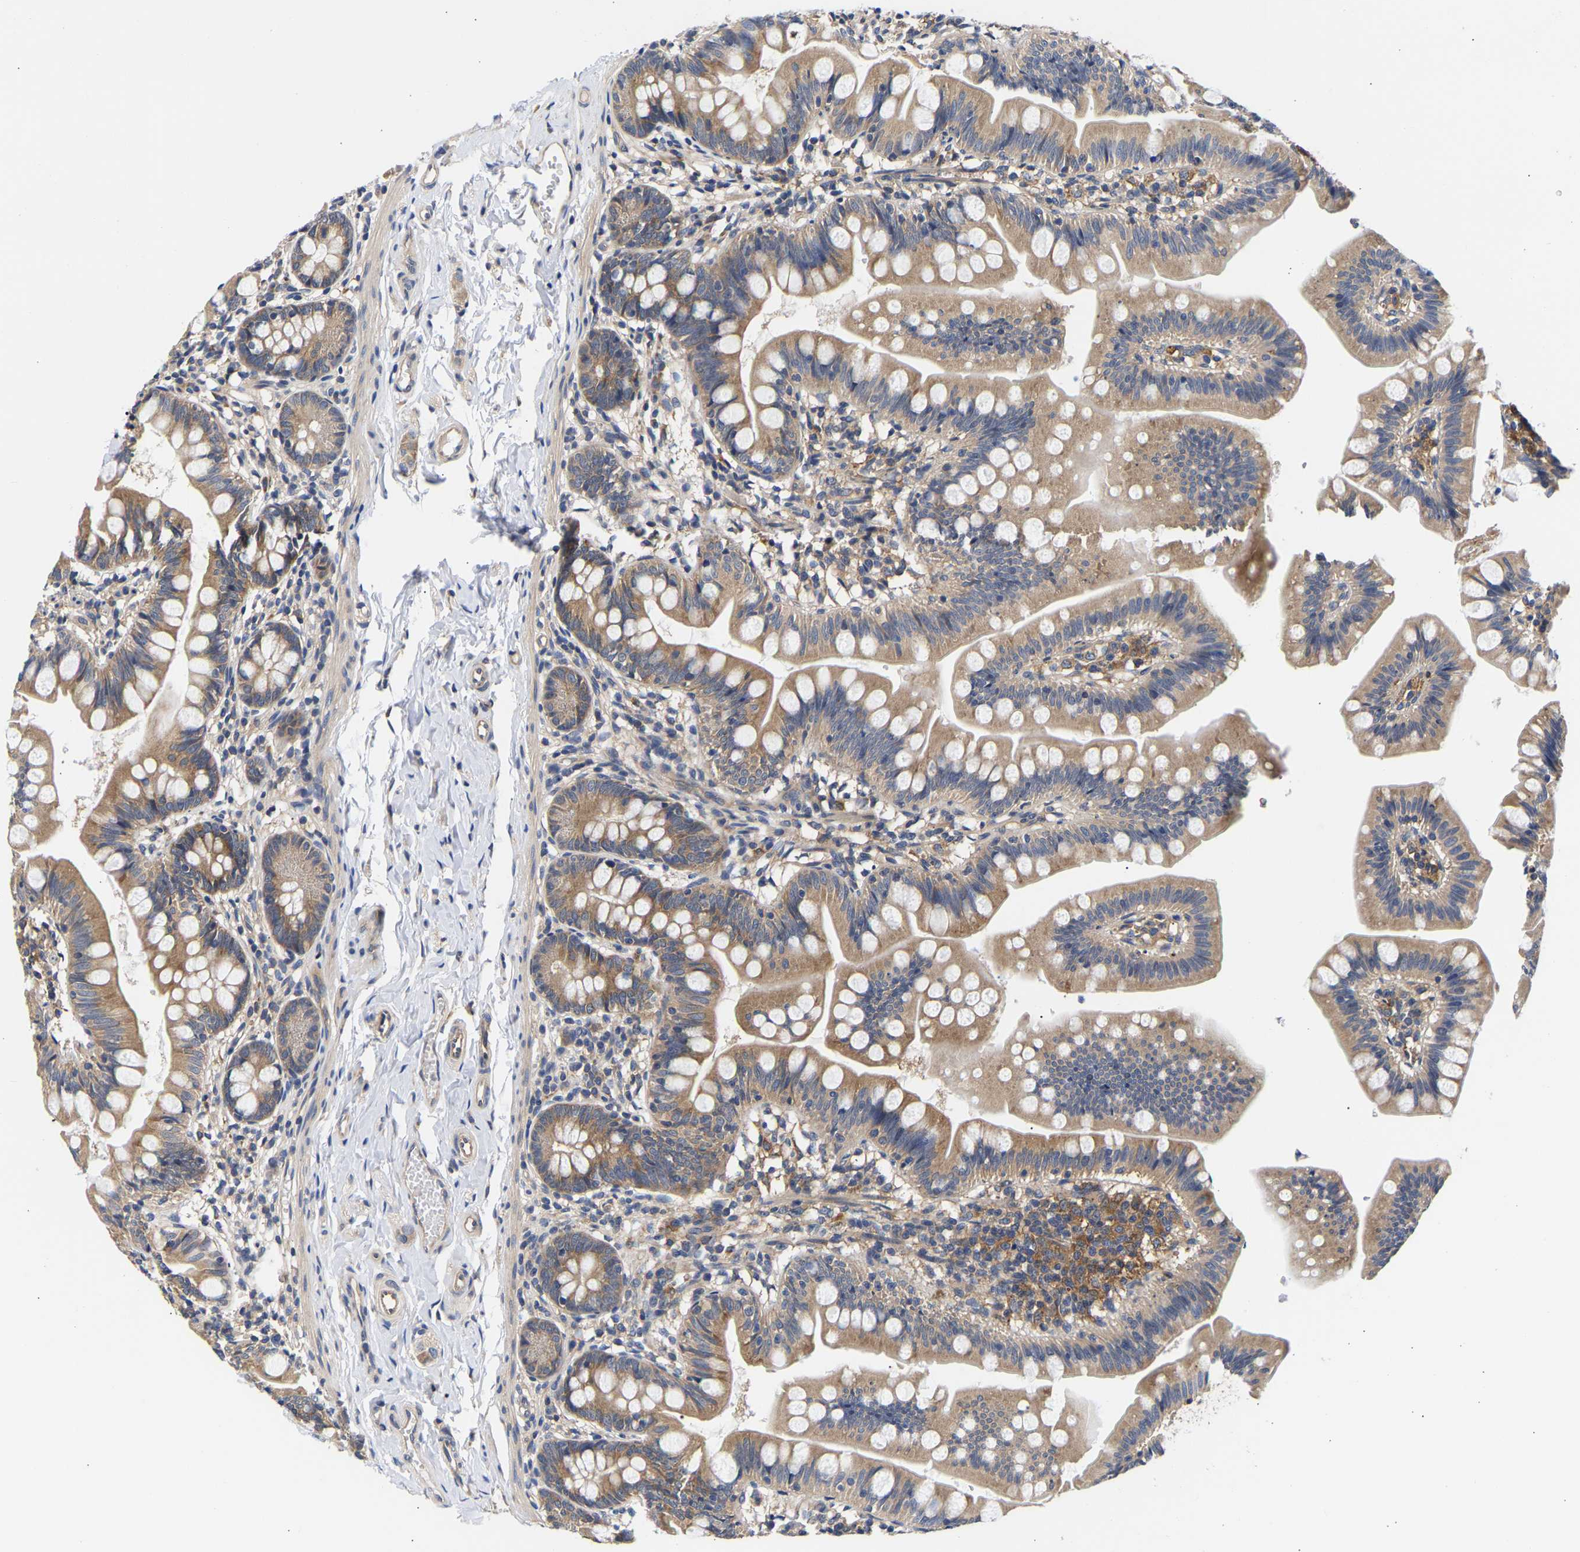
{"staining": {"intensity": "moderate", "quantity": ">75%", "location": "cytoplasmic/membranous"}, "tissue": "small intestine", "cell_type": "Glandular cells", "image_type": "normal", "snomed": [{"axis": "morphology", "description": "Normal tissue, NOS"}, {"axis": "topography", "description": "Small intestine"}], "caption": "An image showing moderate cytoplasmic/membranous staining in about >75% of glandular cells in benign small intestine, as visualized by brown immunohistochemical staining.", "gene": "CCDC6", "patient": {"sex": "male", "age": 7}}